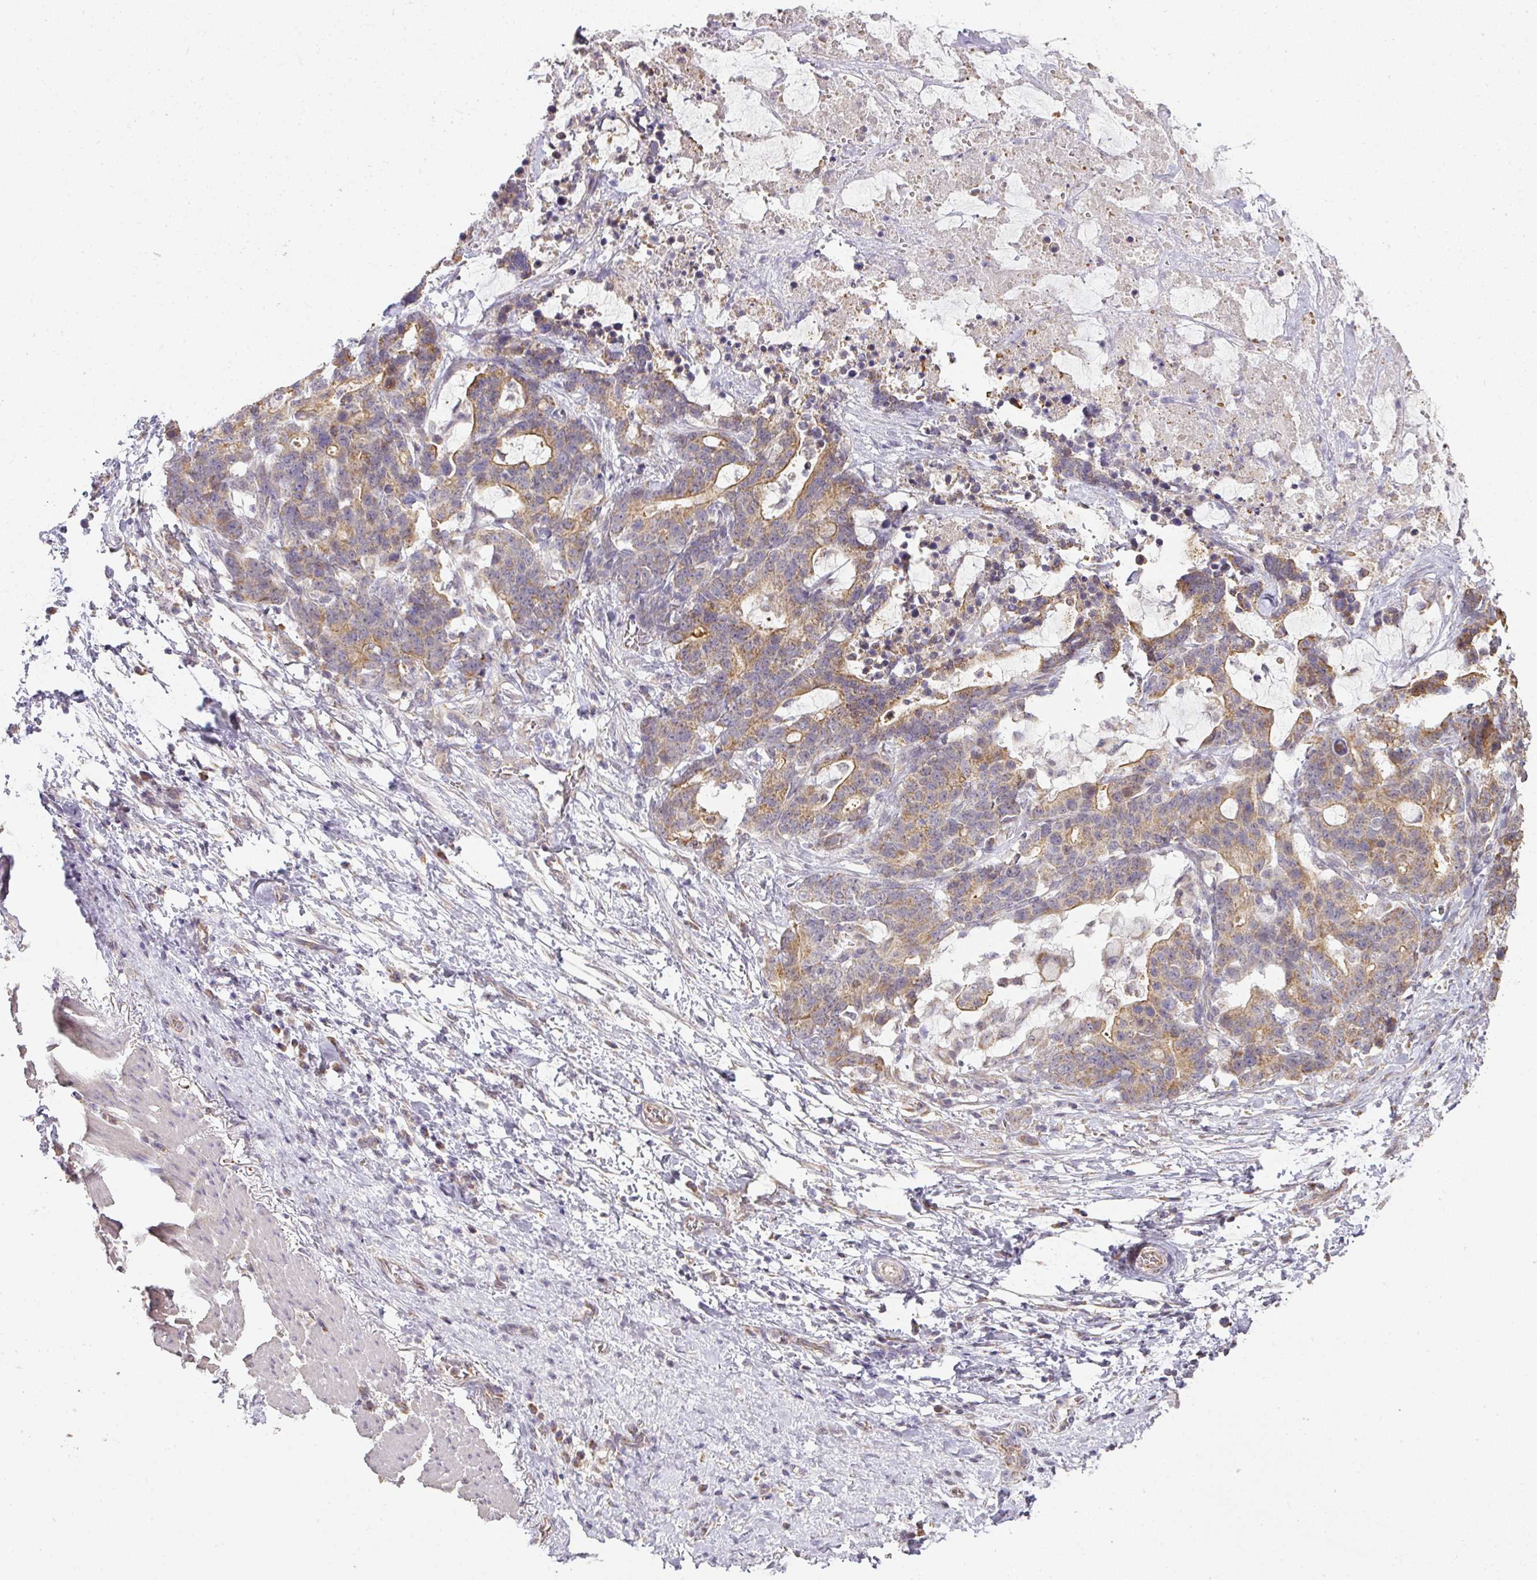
{"staining": {"intensity": "moderate", "quantity": ">75%", "location": "cytoplasmic/membranous"}, "tissue": "stomach cancer", "cell_type": "Tumor cells", "image_type": "cancer", "snomed": [{"axis": "morphology", "description": "Normal tissue, NOS"}, {"axis": "morphology", "description": "Adenocarcinoma, NOS"}, {"axis": "topography", "description": "Stomach"}], "caption": "Protein staining of stomach cancer (adenocarcinoma) tissue shows moderate cytoplasmic/membranous staining in approximately >75% of tumor cells. The protein of interest is shown in brown color, while the nuclei are stained blue.", "gene": "MYOM2", "patient": {"sex": "female", "age": 64}}